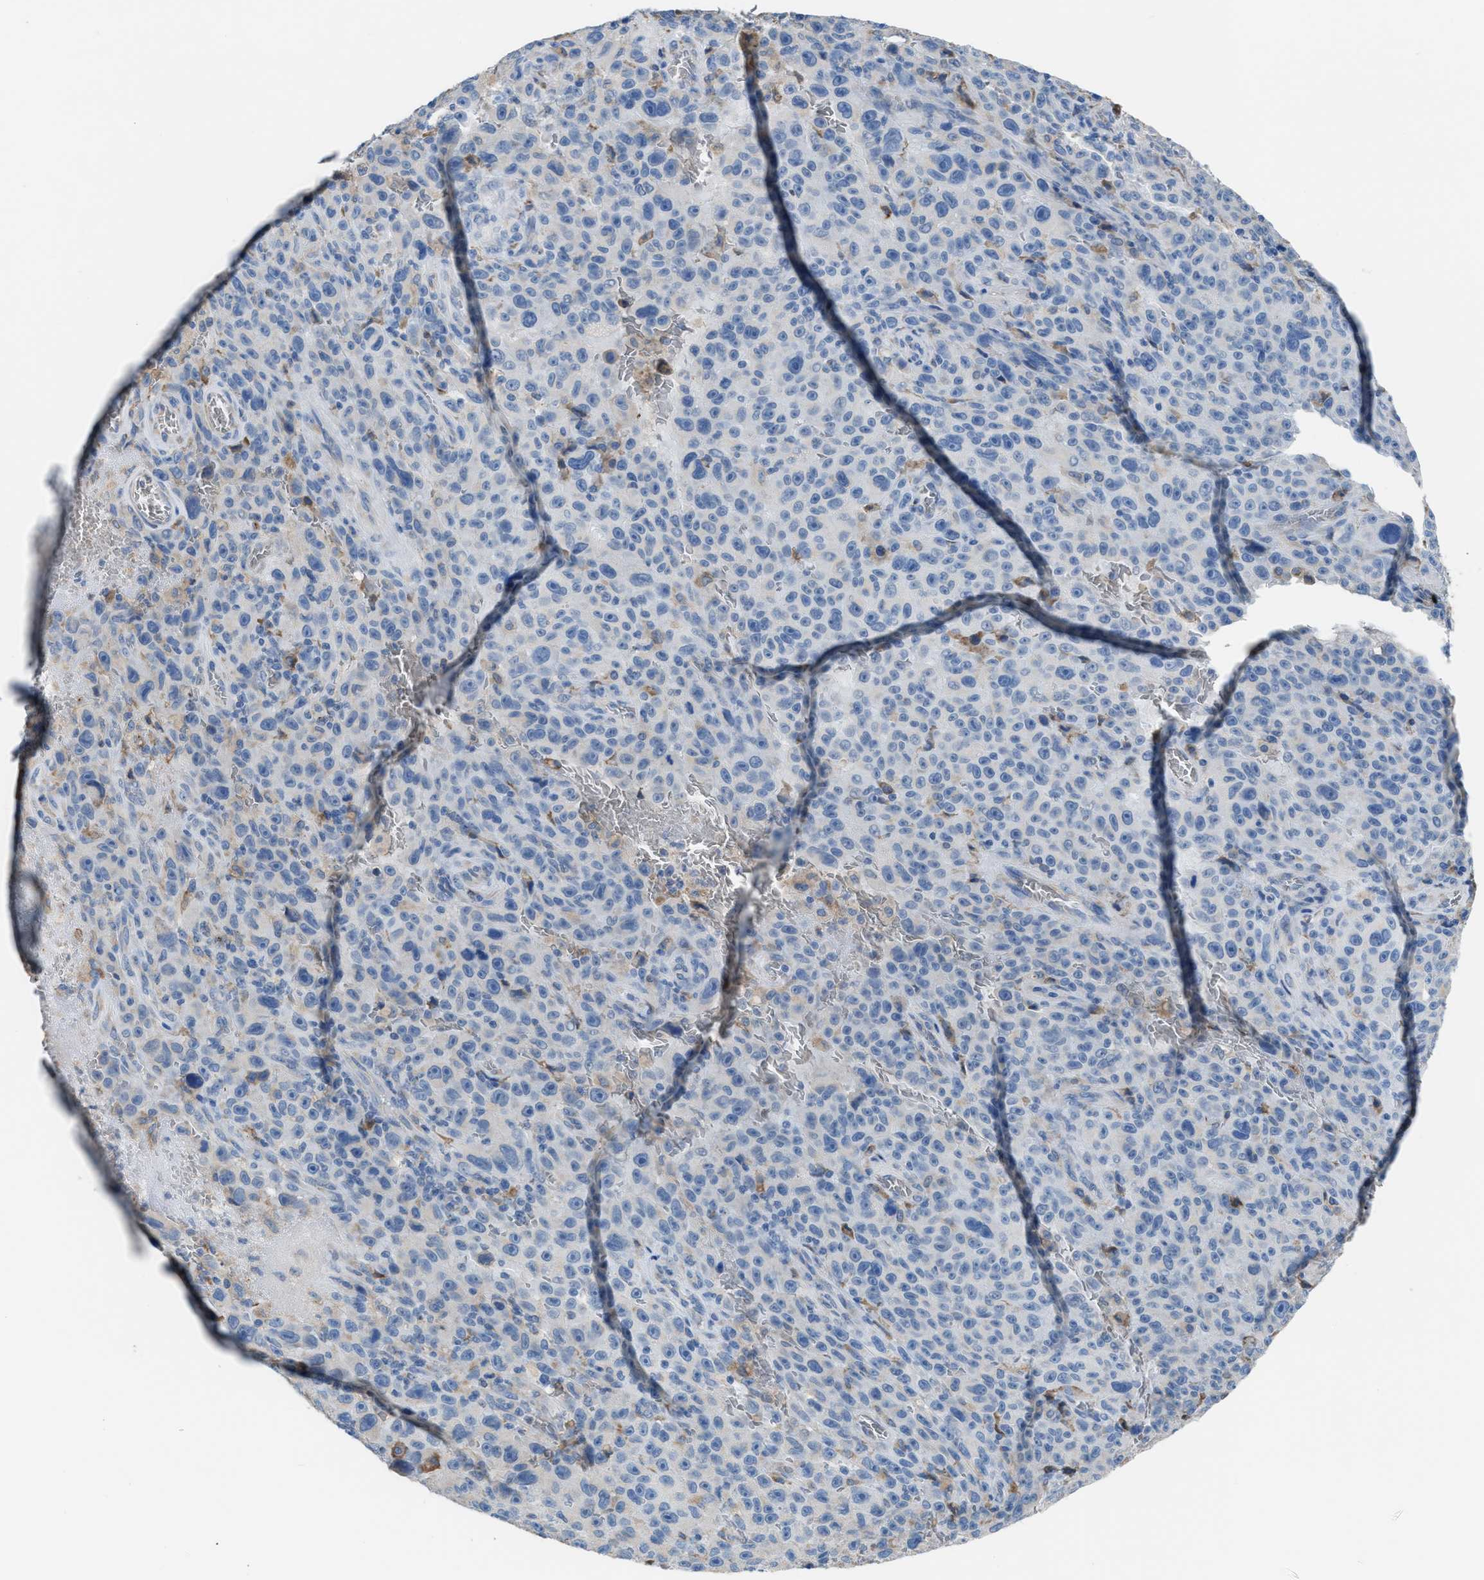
{"staining": {"intensity": "negative", "quantity": "none", "location": "none"}, "tissue": "melanoma", "cell_type": "Tumor cells", "image_type": "cancer", "snomed": [{"axis": "morphology", "description": "Malignant melanoma, NOS"}, {"axis": "topography", "description": "Skin"}], "caption": "A histopathology image of melanoma stained for a protein demonstrates no brown staining in tumor cells. (DAB immunohistochemistry (IHC), high magnification).", "gene": "CA3", "patient": {"sex": "female", "age": 82}}